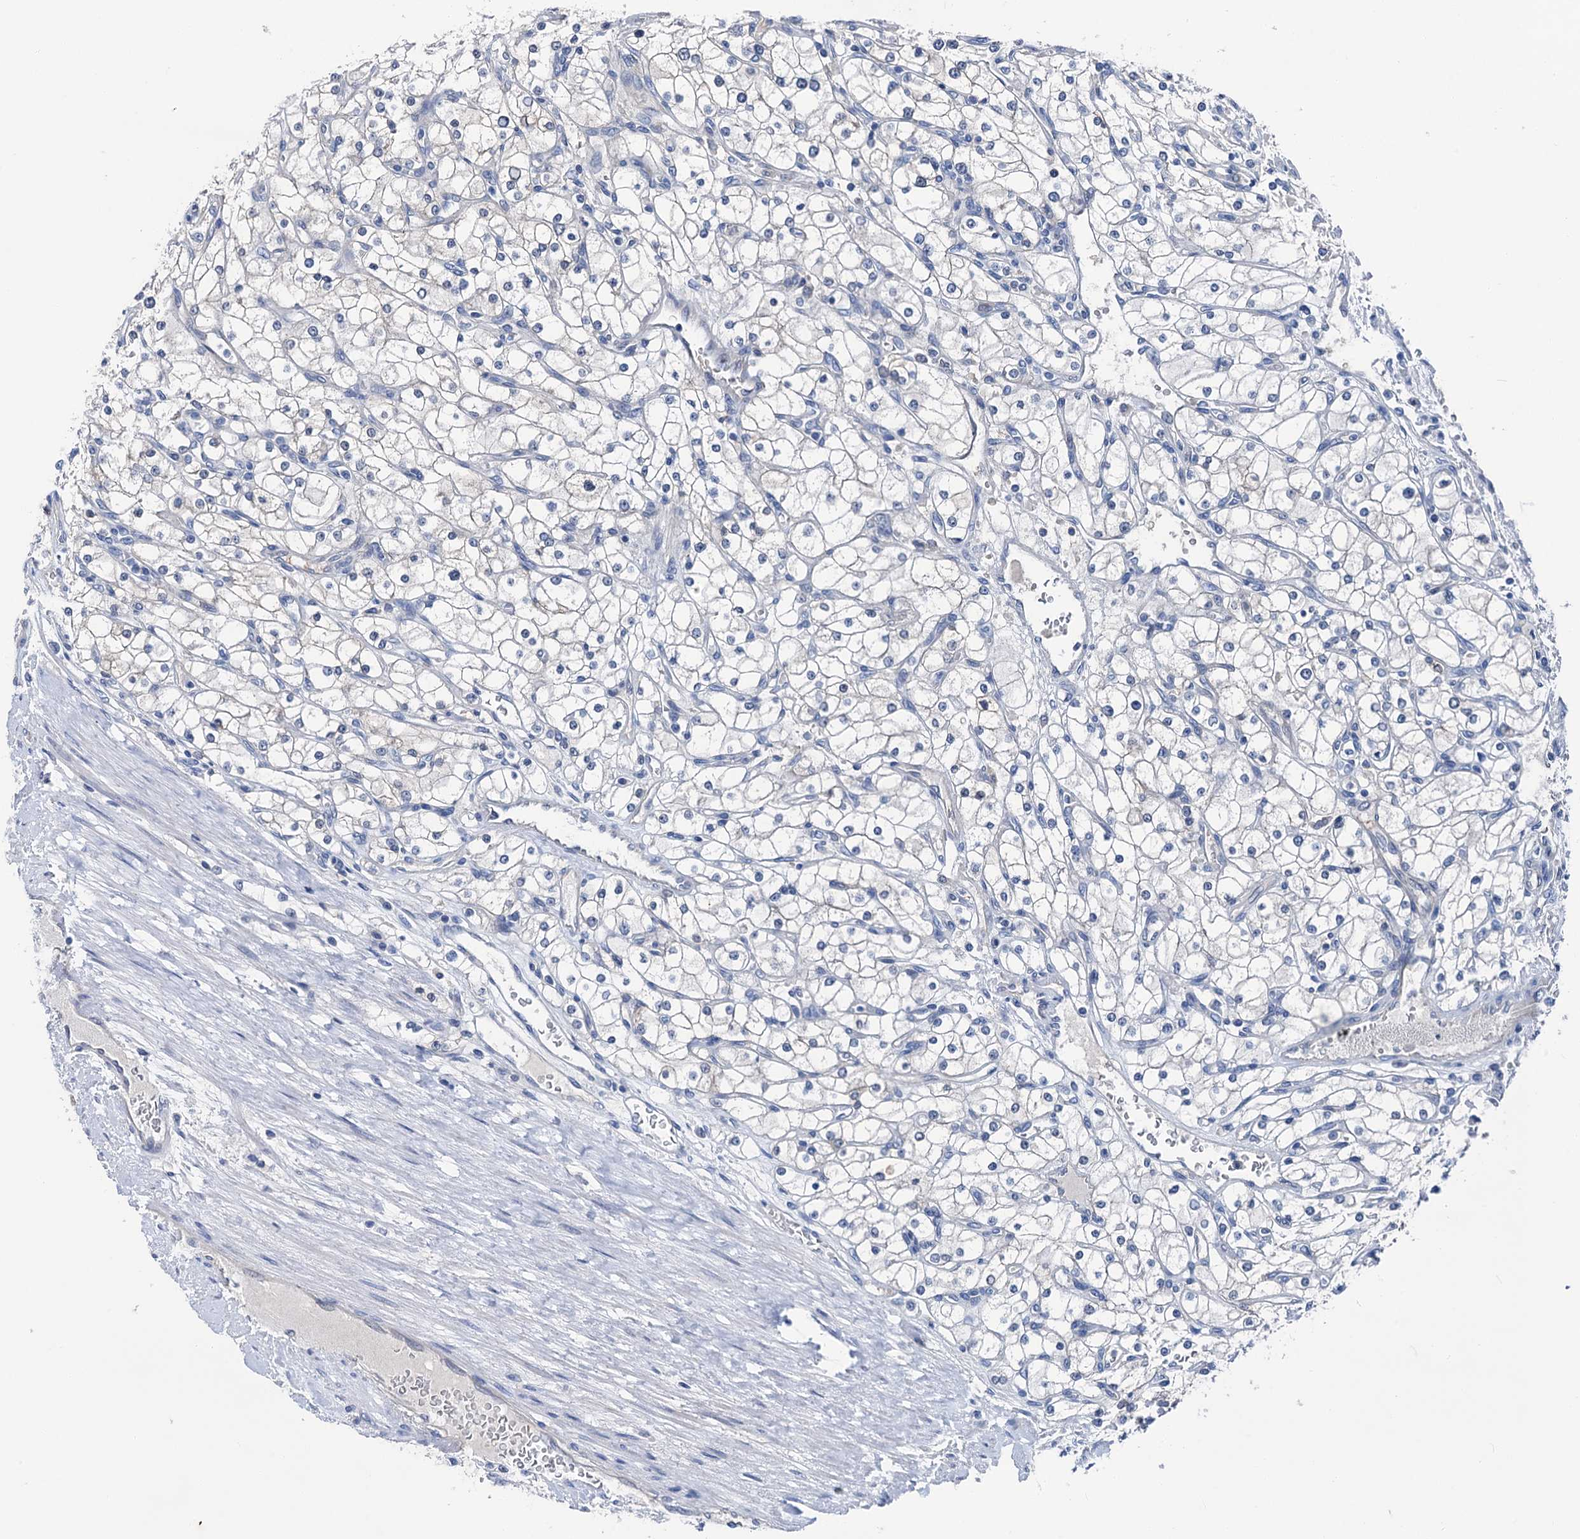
{"staining": {"intensity": "negative", "quantity": "none", "location": "none"}, "tissue": "renal cancer", "cell_type": "Tumor cells", "image_type": "cancer", "snomed": [{"axis": "morphology", "description": "Adenocarcinoma, NOS"}, {"axis": "topography", "description": "Kidney"}], "caption": "An image of human renal cancer (adenocarcinoma) is negative for staining in tumor cells.", "gene": "GLO1", "patient": {"sex": "male", "age": 80}}